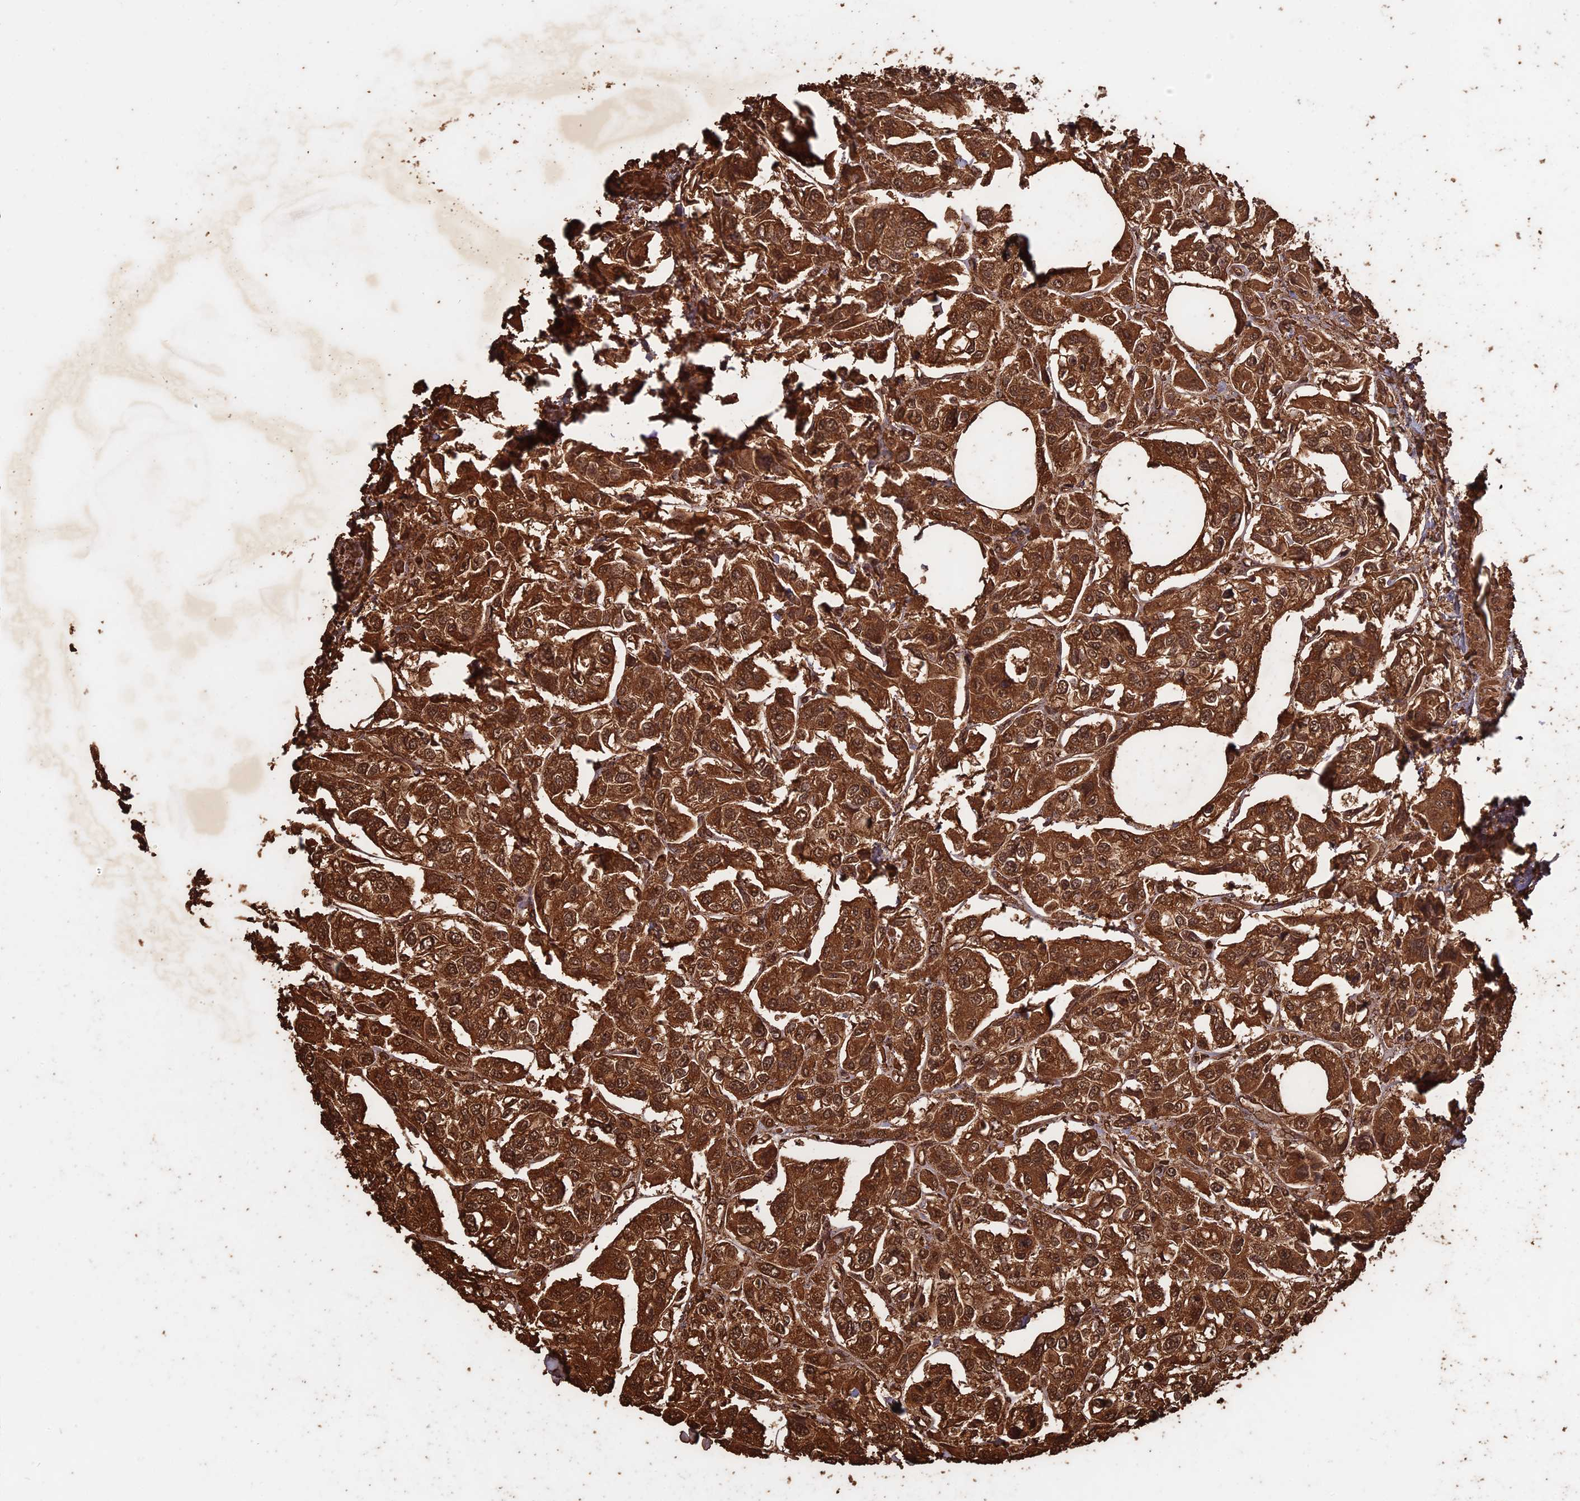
{"staining": {"intensity": "strong", "quantity": ">75%", "location": "cytoplasmic/membranous,nuclear"}, "tissue": "urothelial cancer", "cell_type": "Tumor cells", "image_type": "cancer", "snomed": [{"axis": "morphology", "description": "Urothelial carcinoma, High grade"}, {"axis": "topography", "description": "Urinary bladder"}], "caption": "Human high-grade urothelial carcinoma stained with a brown dye displays strong cytoplasmic/membranous and nuclear positive positivity in about >75% of tumor cells.", "gene": "ADO", "patient": {"sex": "male", "age": 67}}